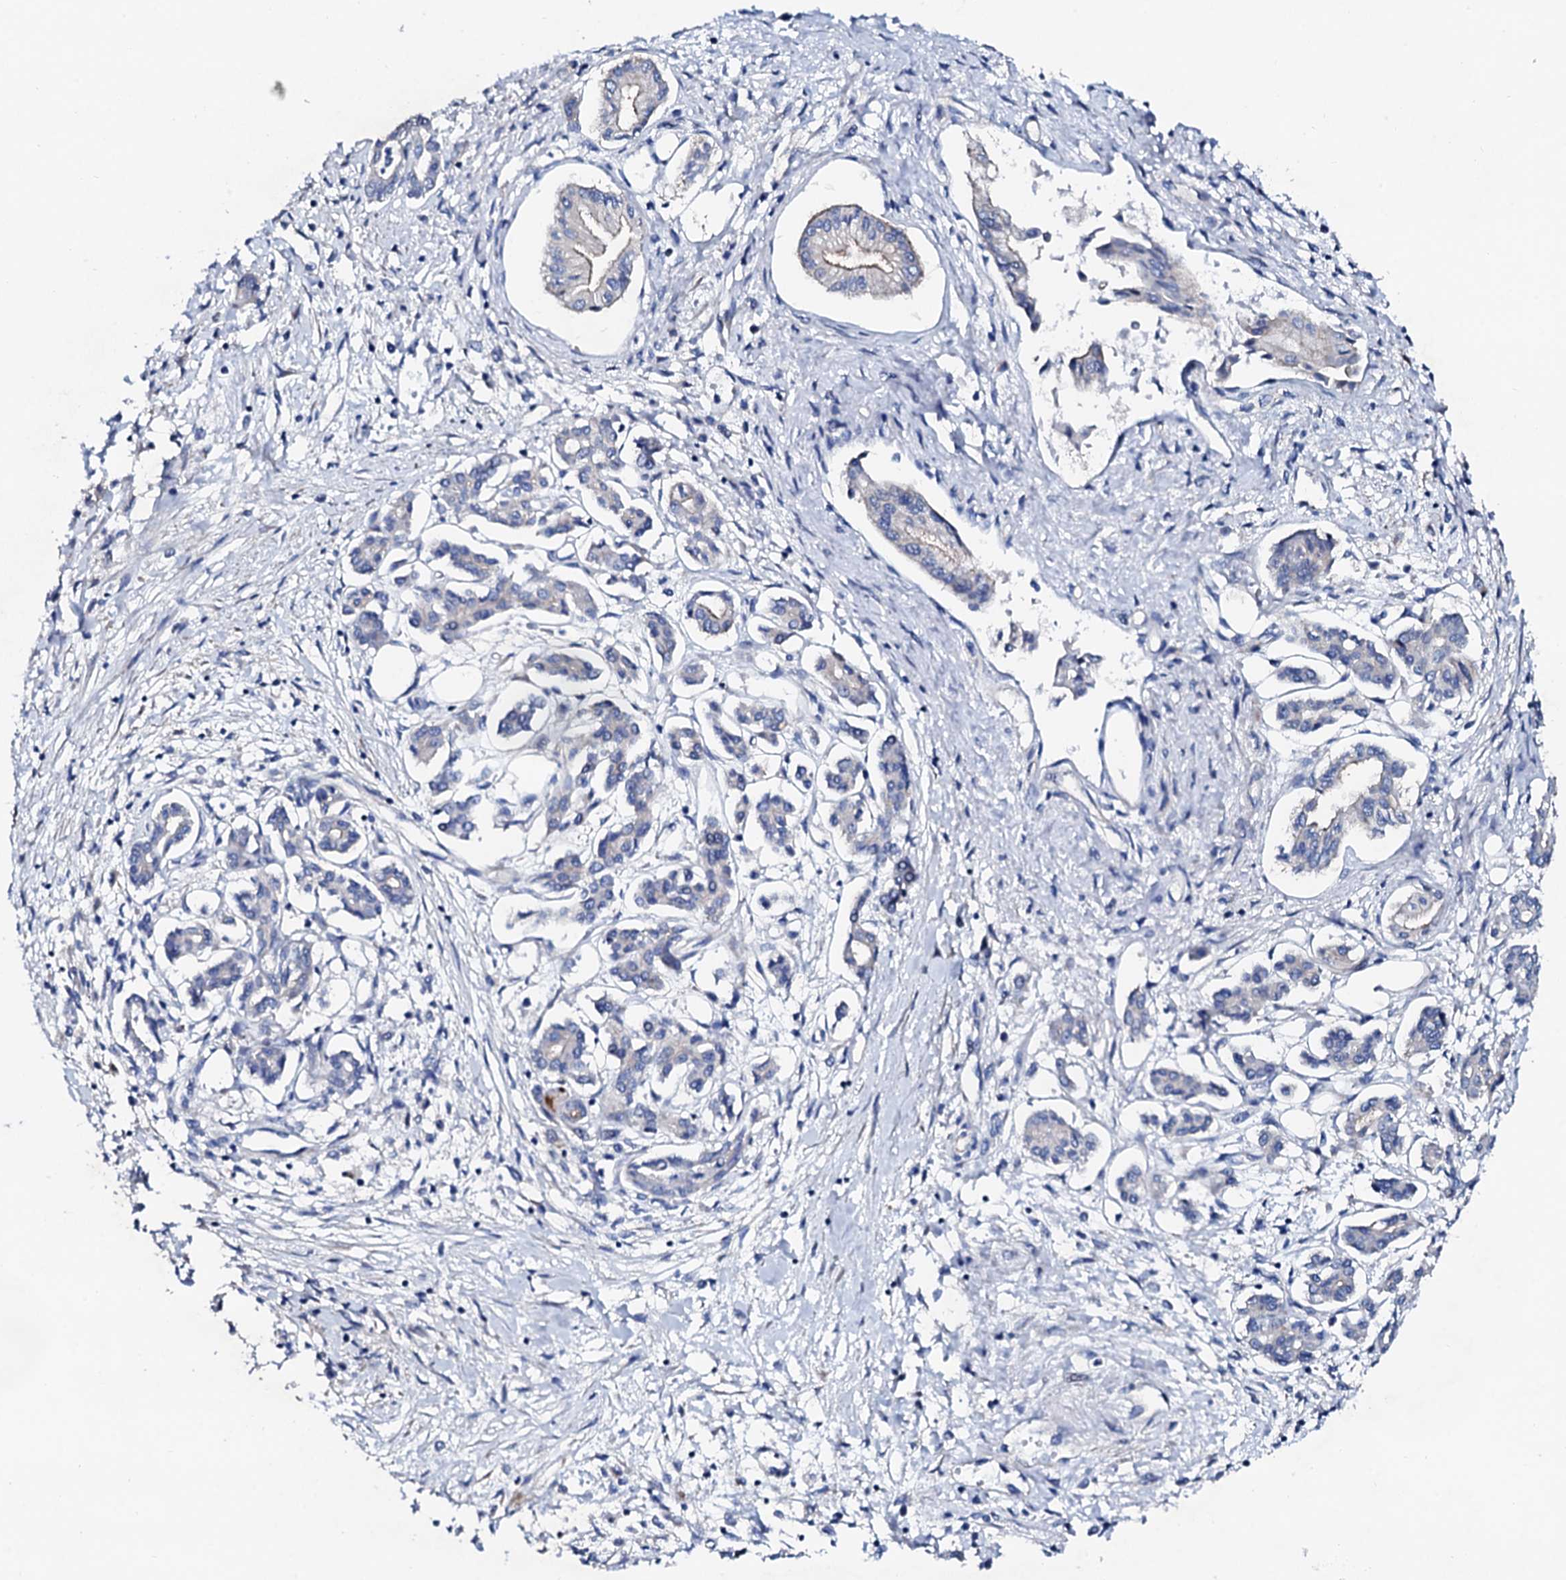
{"staining": {"intensity": "negative", "quantity": "none", "location": "none"}, "tissue": "pancreatic cancer", "cell_type": "Tumor cells", "image_type": "cancer", "snomed": [{"axis": "morphology", "description": "Adenocarcinoma, NOS"}, {"axis": "topography", "description": "Pancreas"}], "caption": "This is an IHC histopathology image of human pancreatic cancer. There is no positivity in tumor cells.", "gene": "TRDN", "patient": {"sex": "female", "age": 50}}